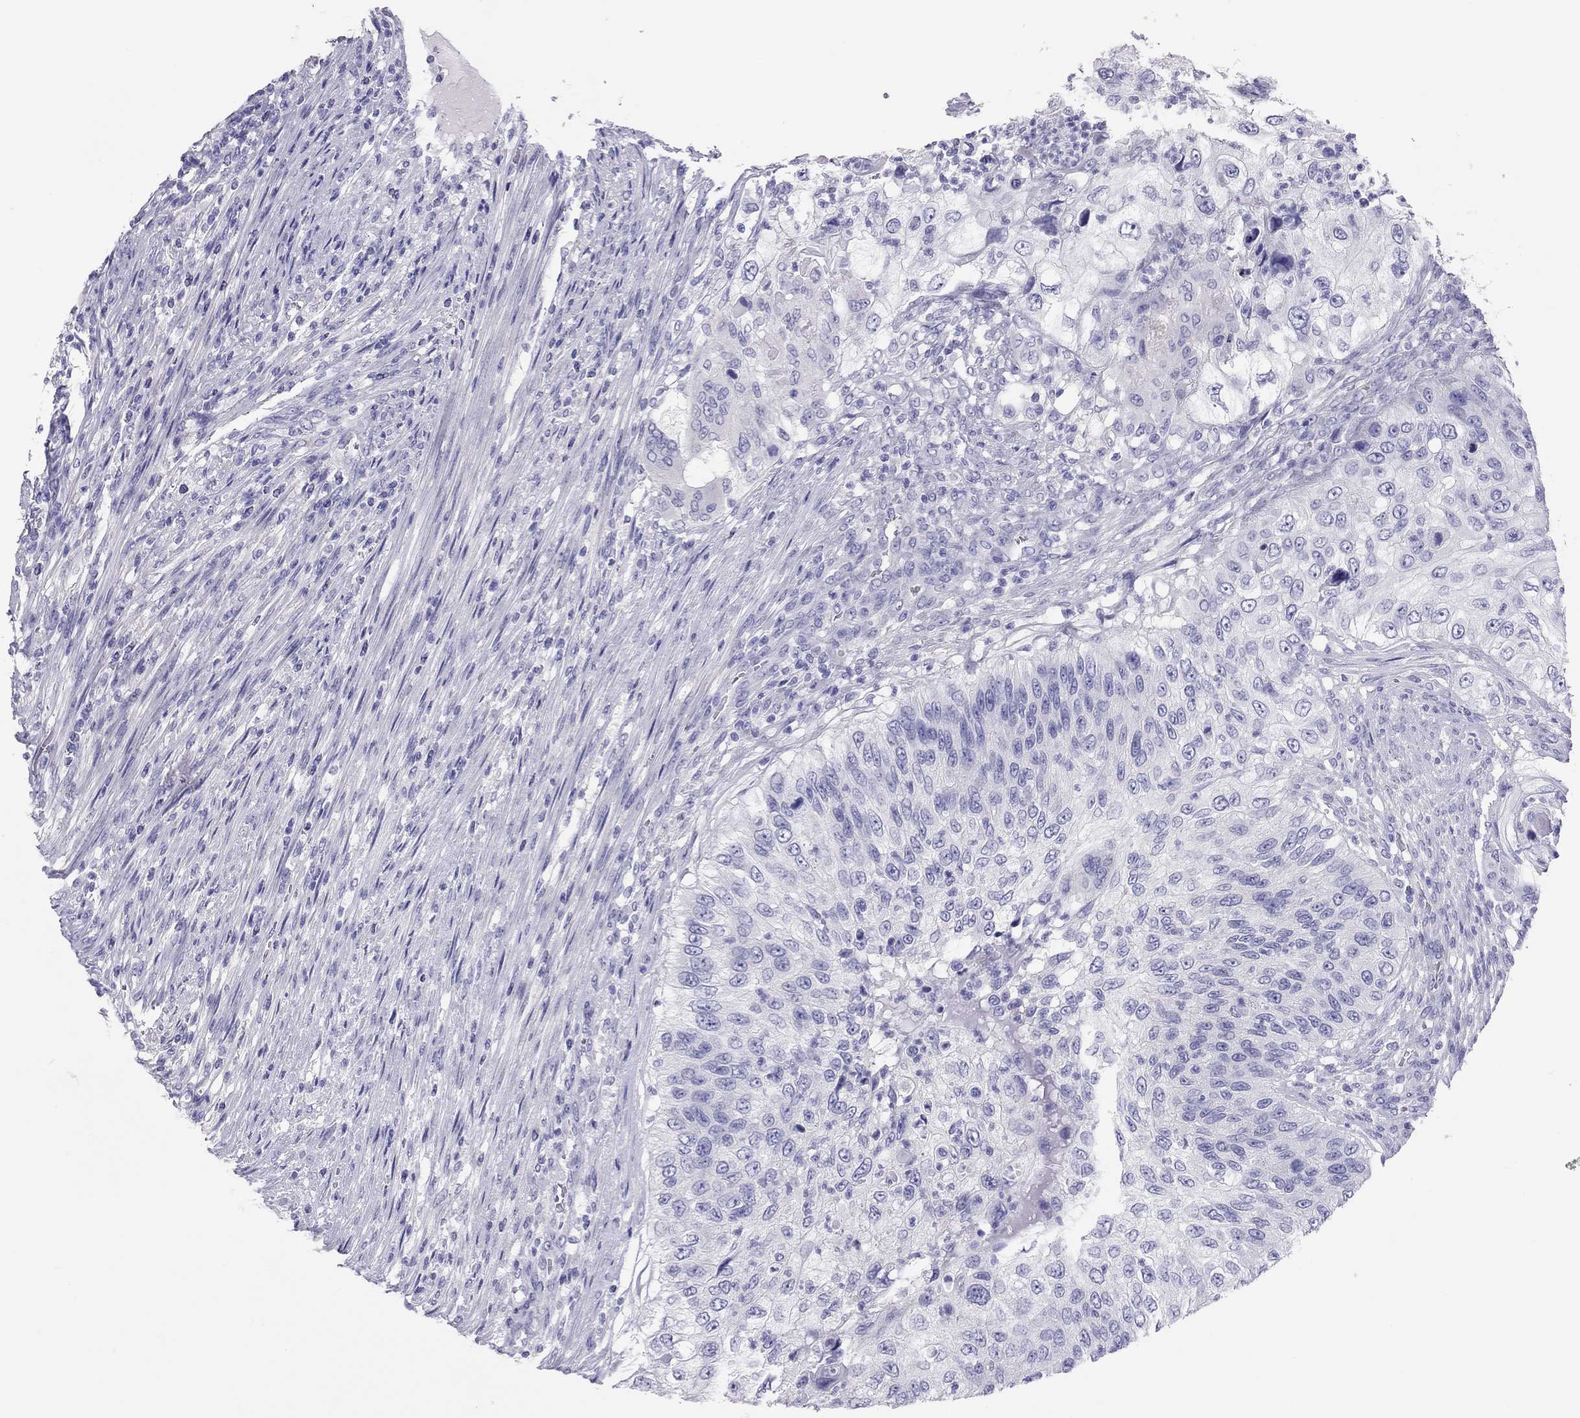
{"staining": {"intensity": "negative", "quantity": "none", "location": "none"}, "tissue": "urothelial cancer", "cell_type": "Tumor cells", "image_type": "cancer", "snomed": [{"axis": "morphology", "description": "Urothelial carcinoma, High grade"}, {"axis": "topography", "description": "Urinary bladder"}], "caption": "IHC micrograph of human urothelial carcinoma (high-grade) stained for a protein (brown), which demonstrates no staining in tumor cells. (Stains: DAB (3,3'-diaminobenzidine) immunohistochemistry with hematoxylin counter stain, Microscopy: brightfield microscopy at high magnification).", "gene": "PSMB11", "patient": {"sex": "female", "age": 60}}